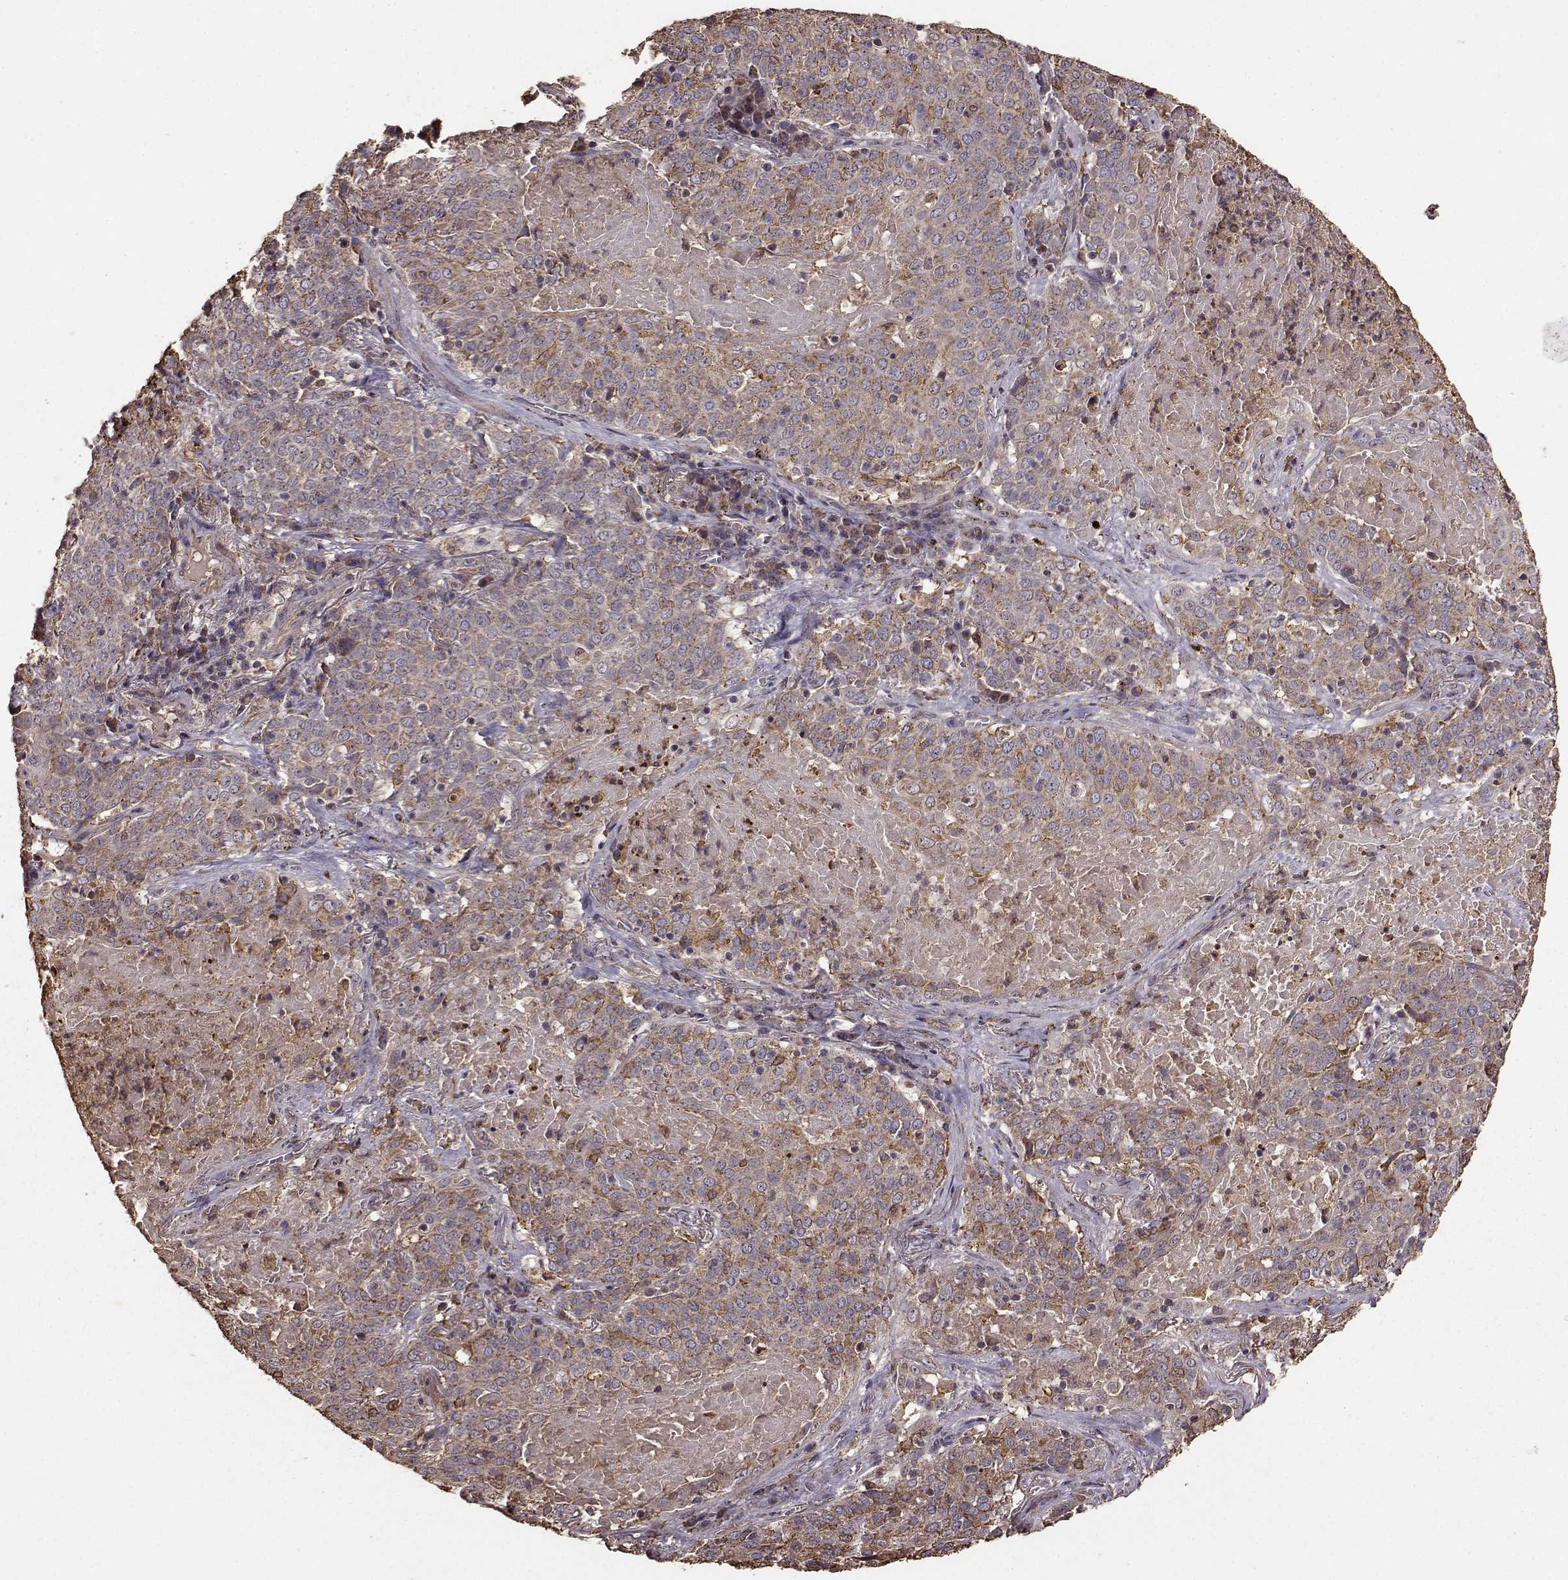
{"staining": {"intensity": "moderate", "quantity": "25%-75%", "location": "cytoplasmic/membranous"}, "tissue": "lung cancer", "cell_type": "Tumor cells", "image_type": "cancer", "snomed": [{"axis": "morphology", "description": "Squamous cell carcinoma, NOS"}, {"axis": "topography", "description": "Lung"}], "caption": "High-power microscopy captured an immunohistochemistry photomicrograph of lung squamous cell carcinoma, revealing moderate cytoplasmic/membranous staining in approximately 25%-75% of tumor cells.", "gene": "PTGES2", "patient": {"sex": "male", "age": 82}}